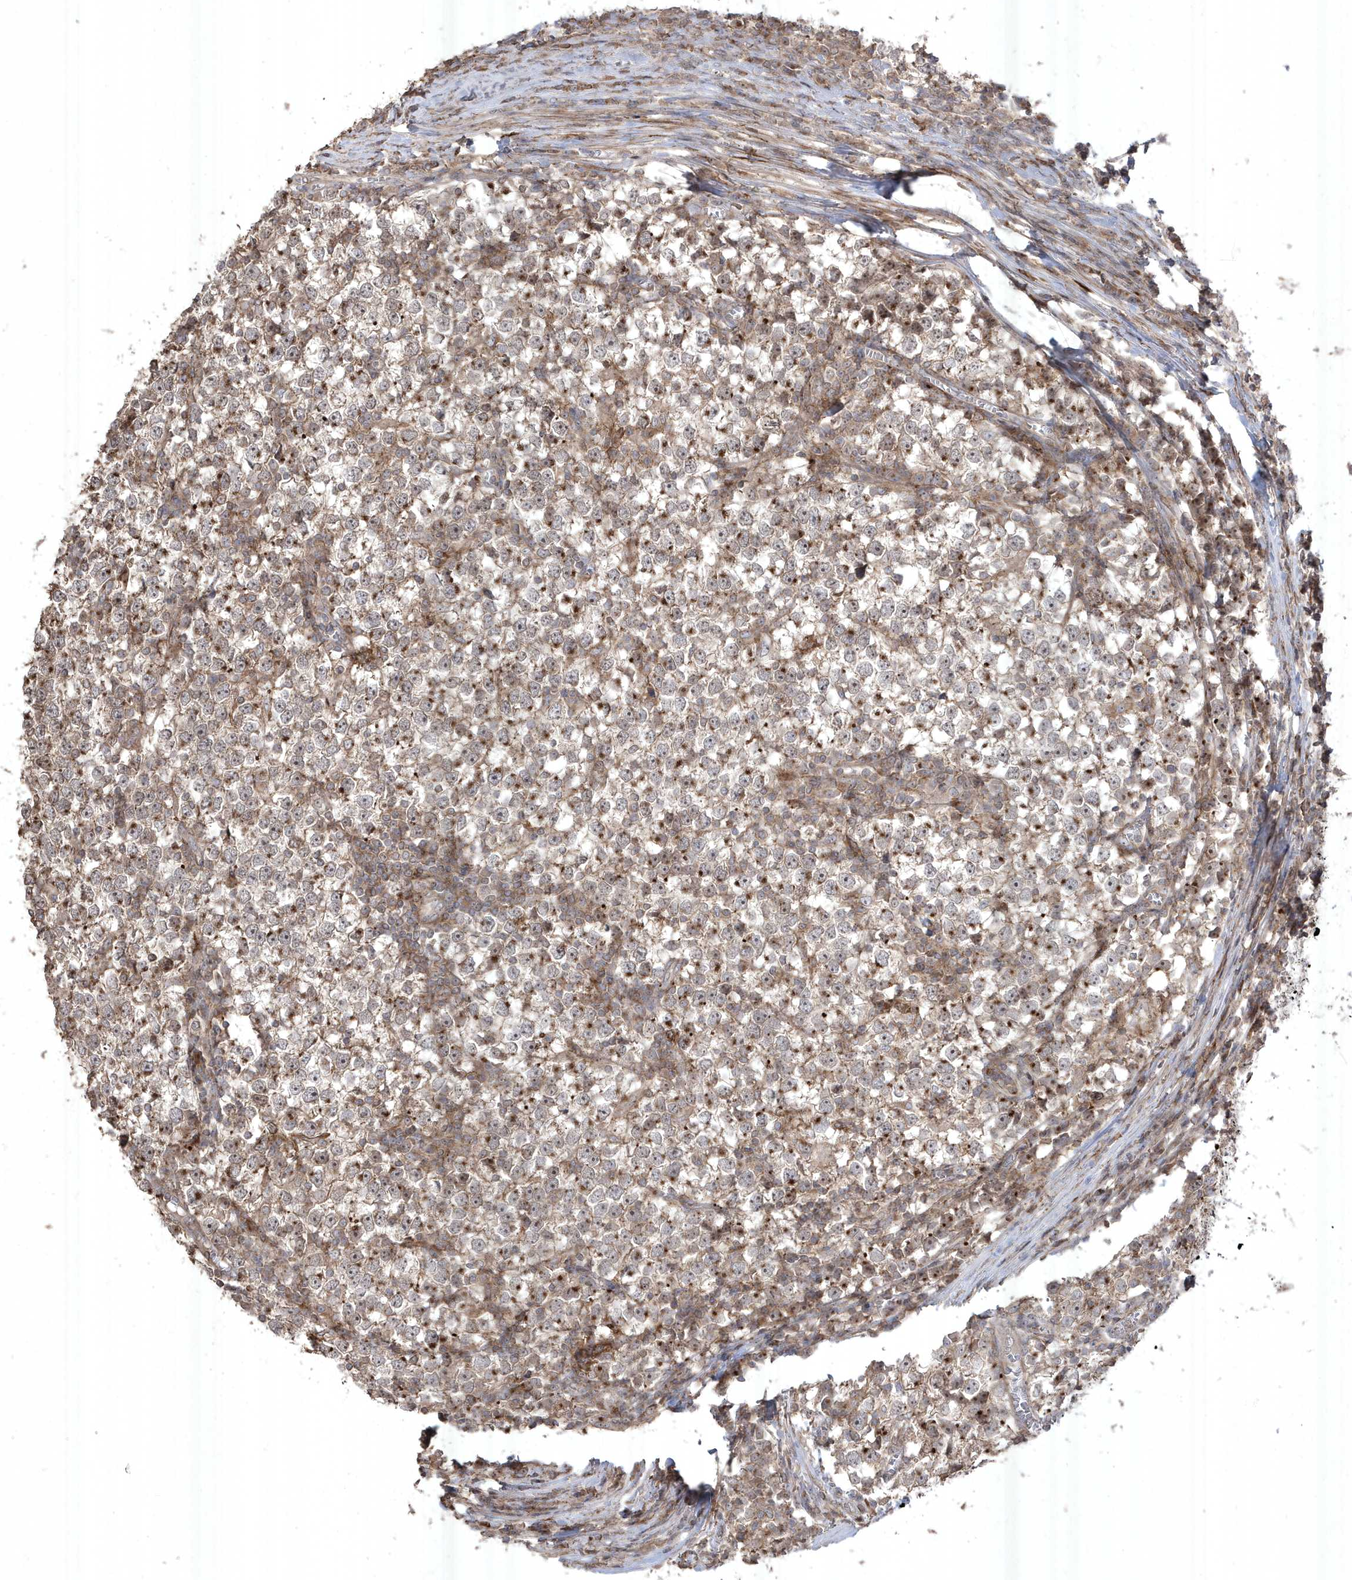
{"staining": {"intensity": "strong", "quantity": "<25%", "location": "cytoplasmic/membranous"}, "tissue": "testis cancer", "cell_type": "Tumor cells", "image_type": "cancer", "snomed": [{"axis": "morphology", "description": "Seminoma, NOS"}, {"axis": "topography", "description": "Testis"}], "caption": "Brown immunohistochemical staining in testis cancer (seminoma) demonstrates strong cytoplasmic/membranous positivity in about <25% of tumor cells.", "gene": "CETN3", "patient": {"sex": "male", "age": 65}}